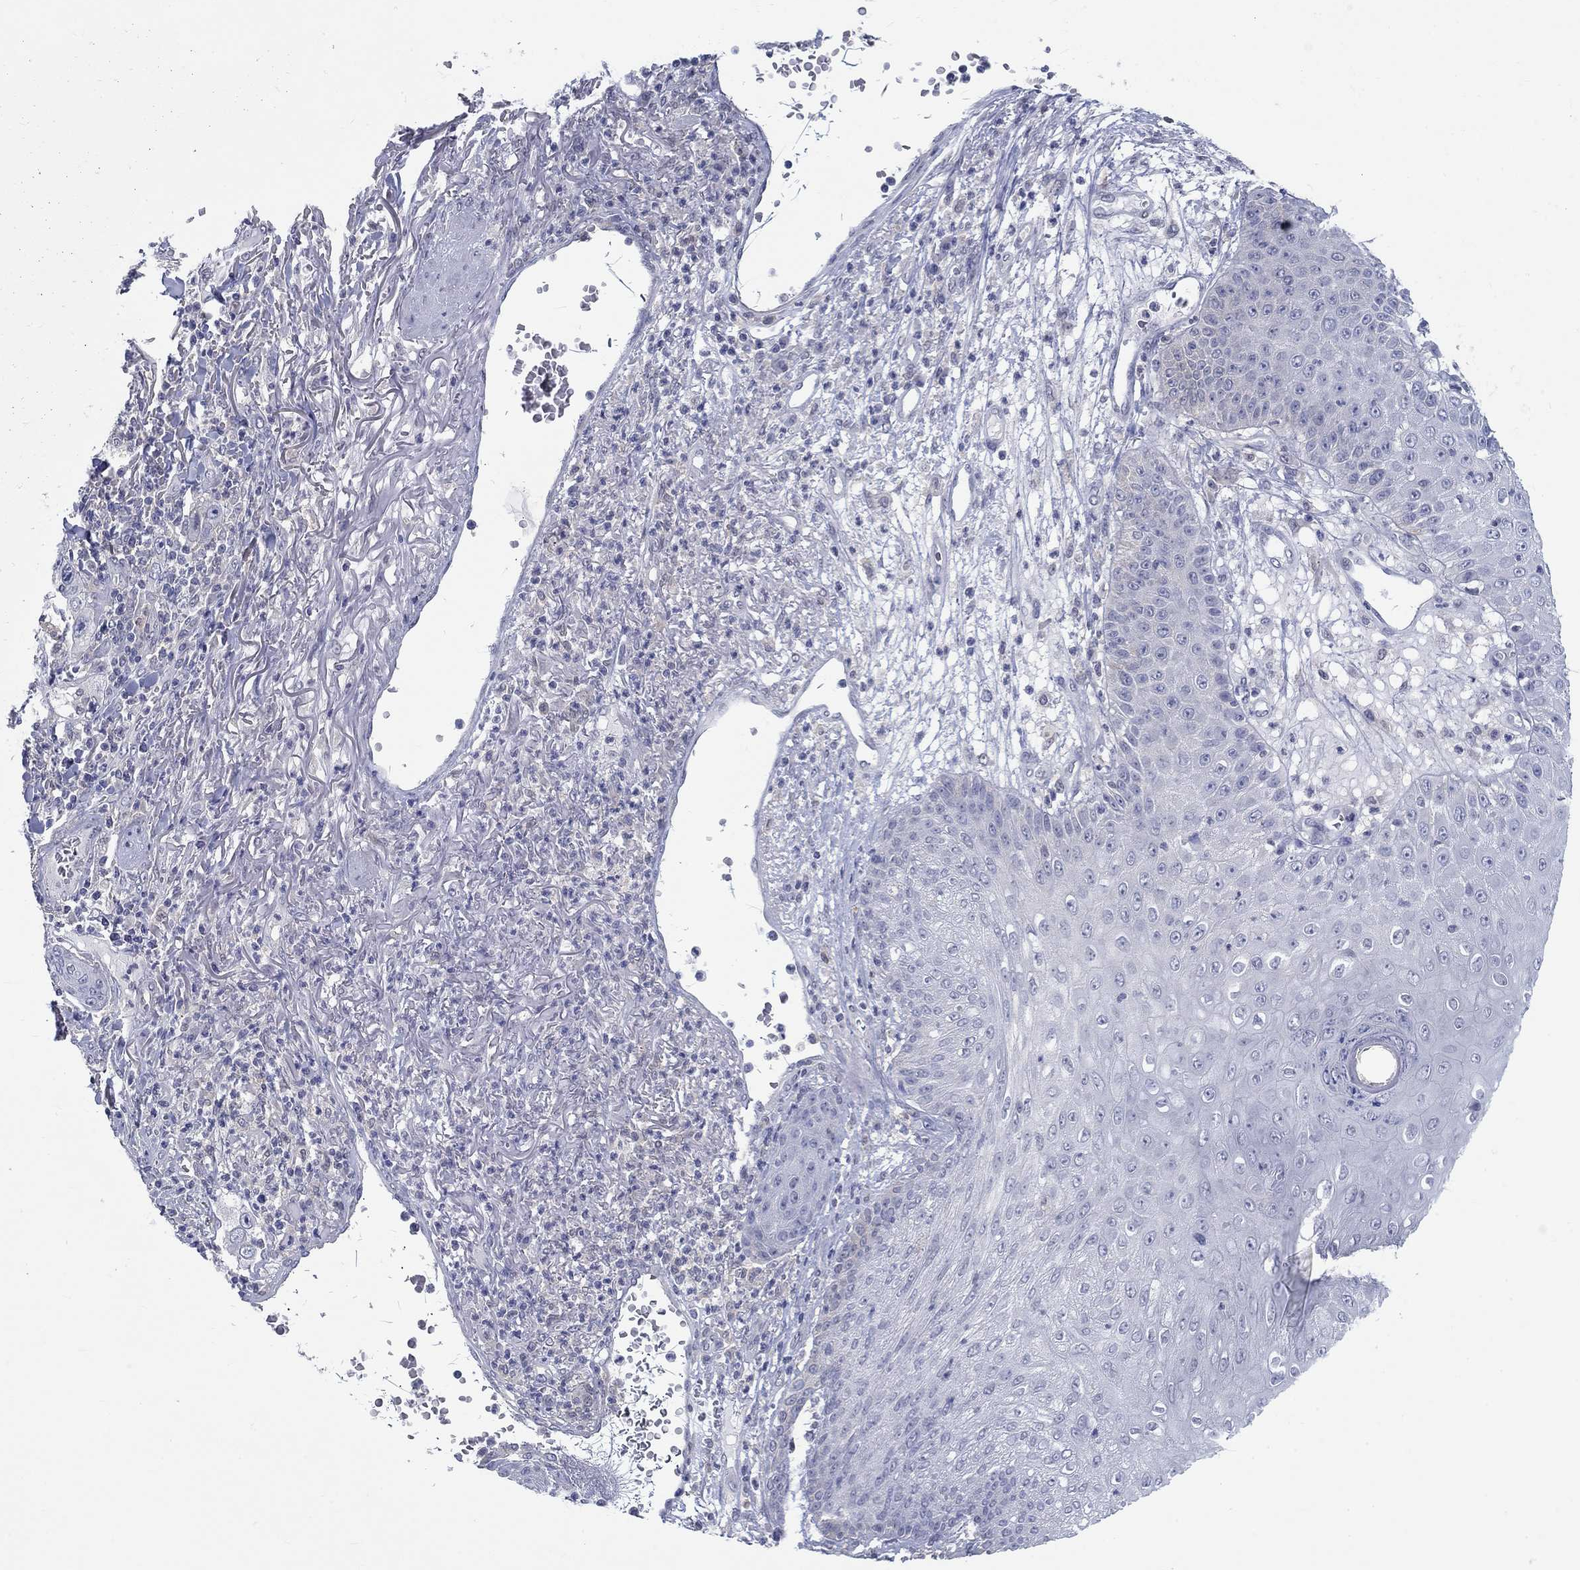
{"staining": {"intensity": "negative", "quantity": "none", "location": "none"}, "tissue": "skin cancer", "cell_type": "Tumor cells", "image_type": "cancer", "snomed": [{"axis": "morphology", "description": "Squamous cell carcinoma, NOS"}, {"axis": "topography", "description": "Skin"}], "caption": "High magnification brightfield microscopy of skin cancer stained with DAB (brown) and counterstained with hematoxylin (blue): tumor cells show no significant positivity.", "gene": "EGFLAM", "patient": {"sex": "male", "age": 82}}